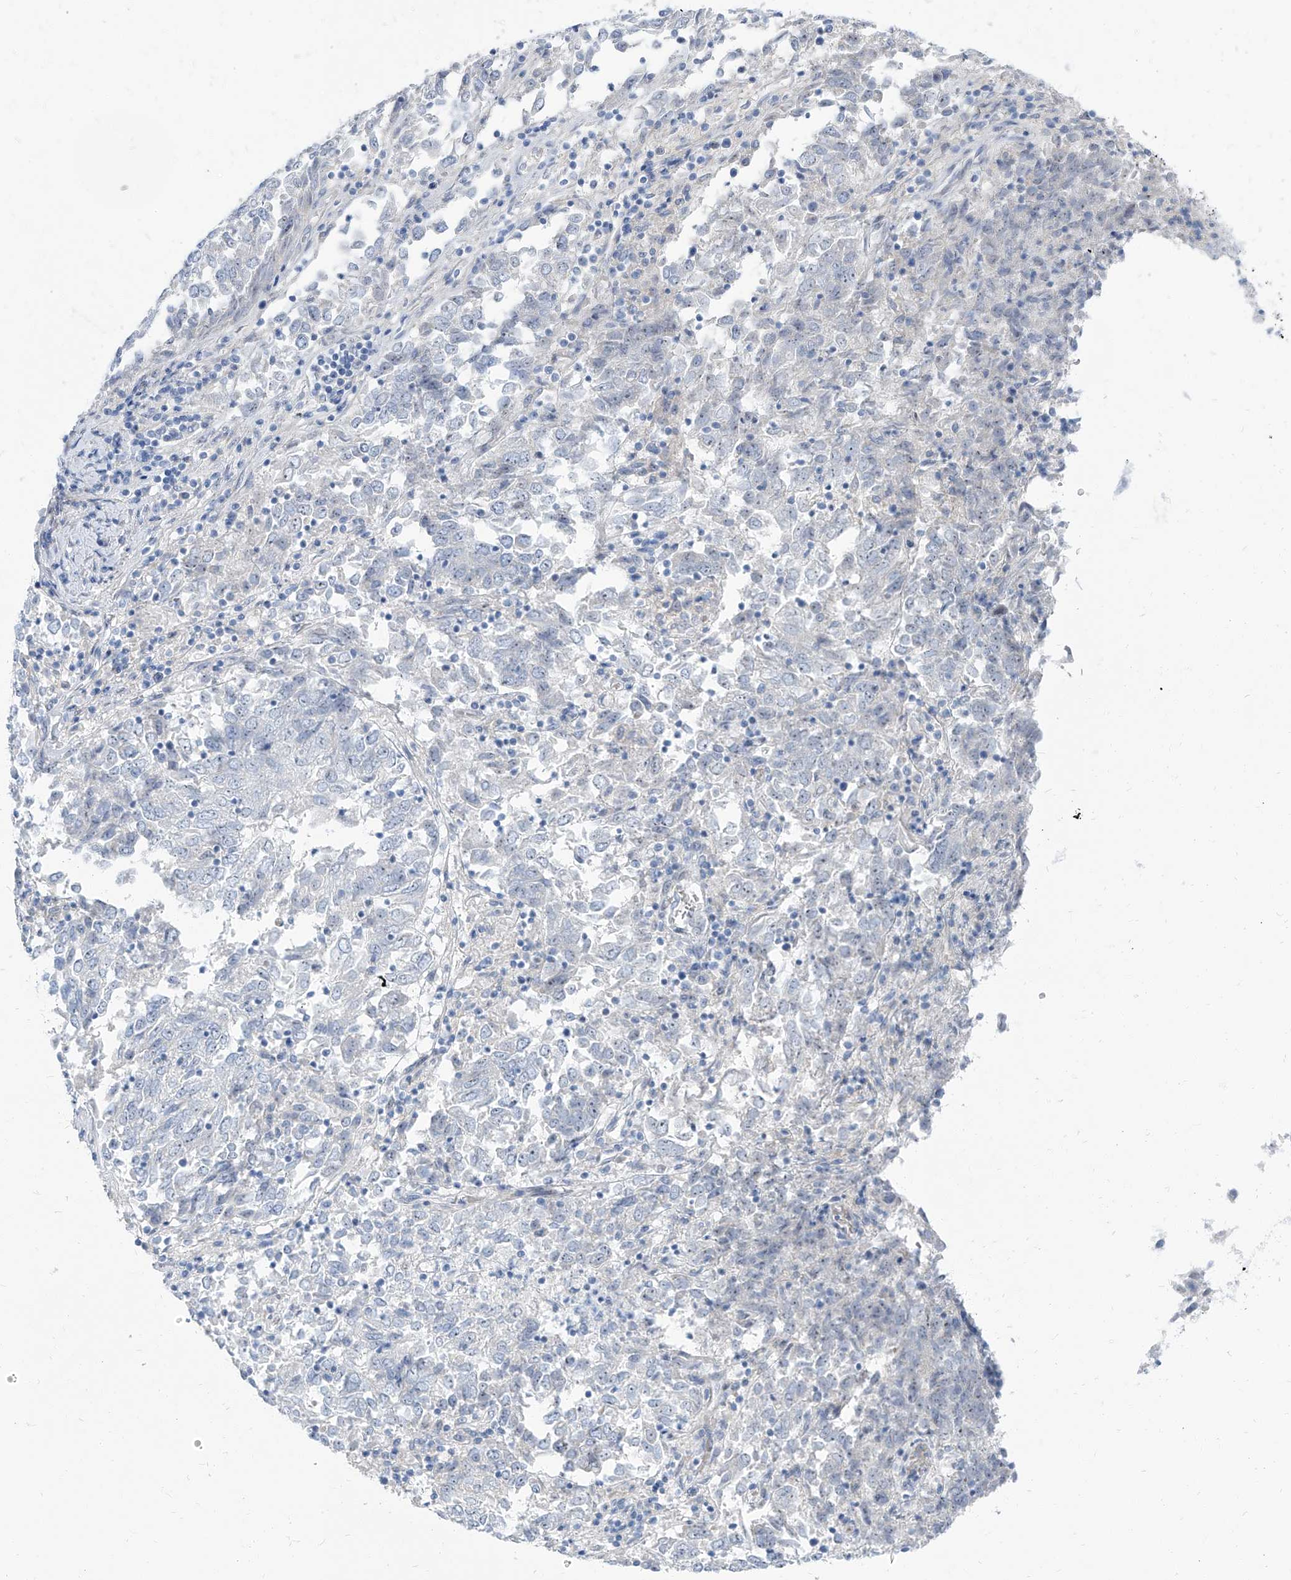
{"staining": {"intensity": "negative", "quantity": "none", "location": "none"}, "tissue": "endometrial cancer", "cell_type": "Tumor cells", "image_type": "cancer", "snomed": [{"axis": "morphology", "description": "Adenocarcinoma, NOS"}, {"axis": "topography", "description": "Endometrium"}], "caption": "DAB immunohistochemical staining of human endometrial adenocarcinoma displays no significant staining in tumor cells.", "gene": "TXLNB", "patient": {"sex": "female", "age": 80}}